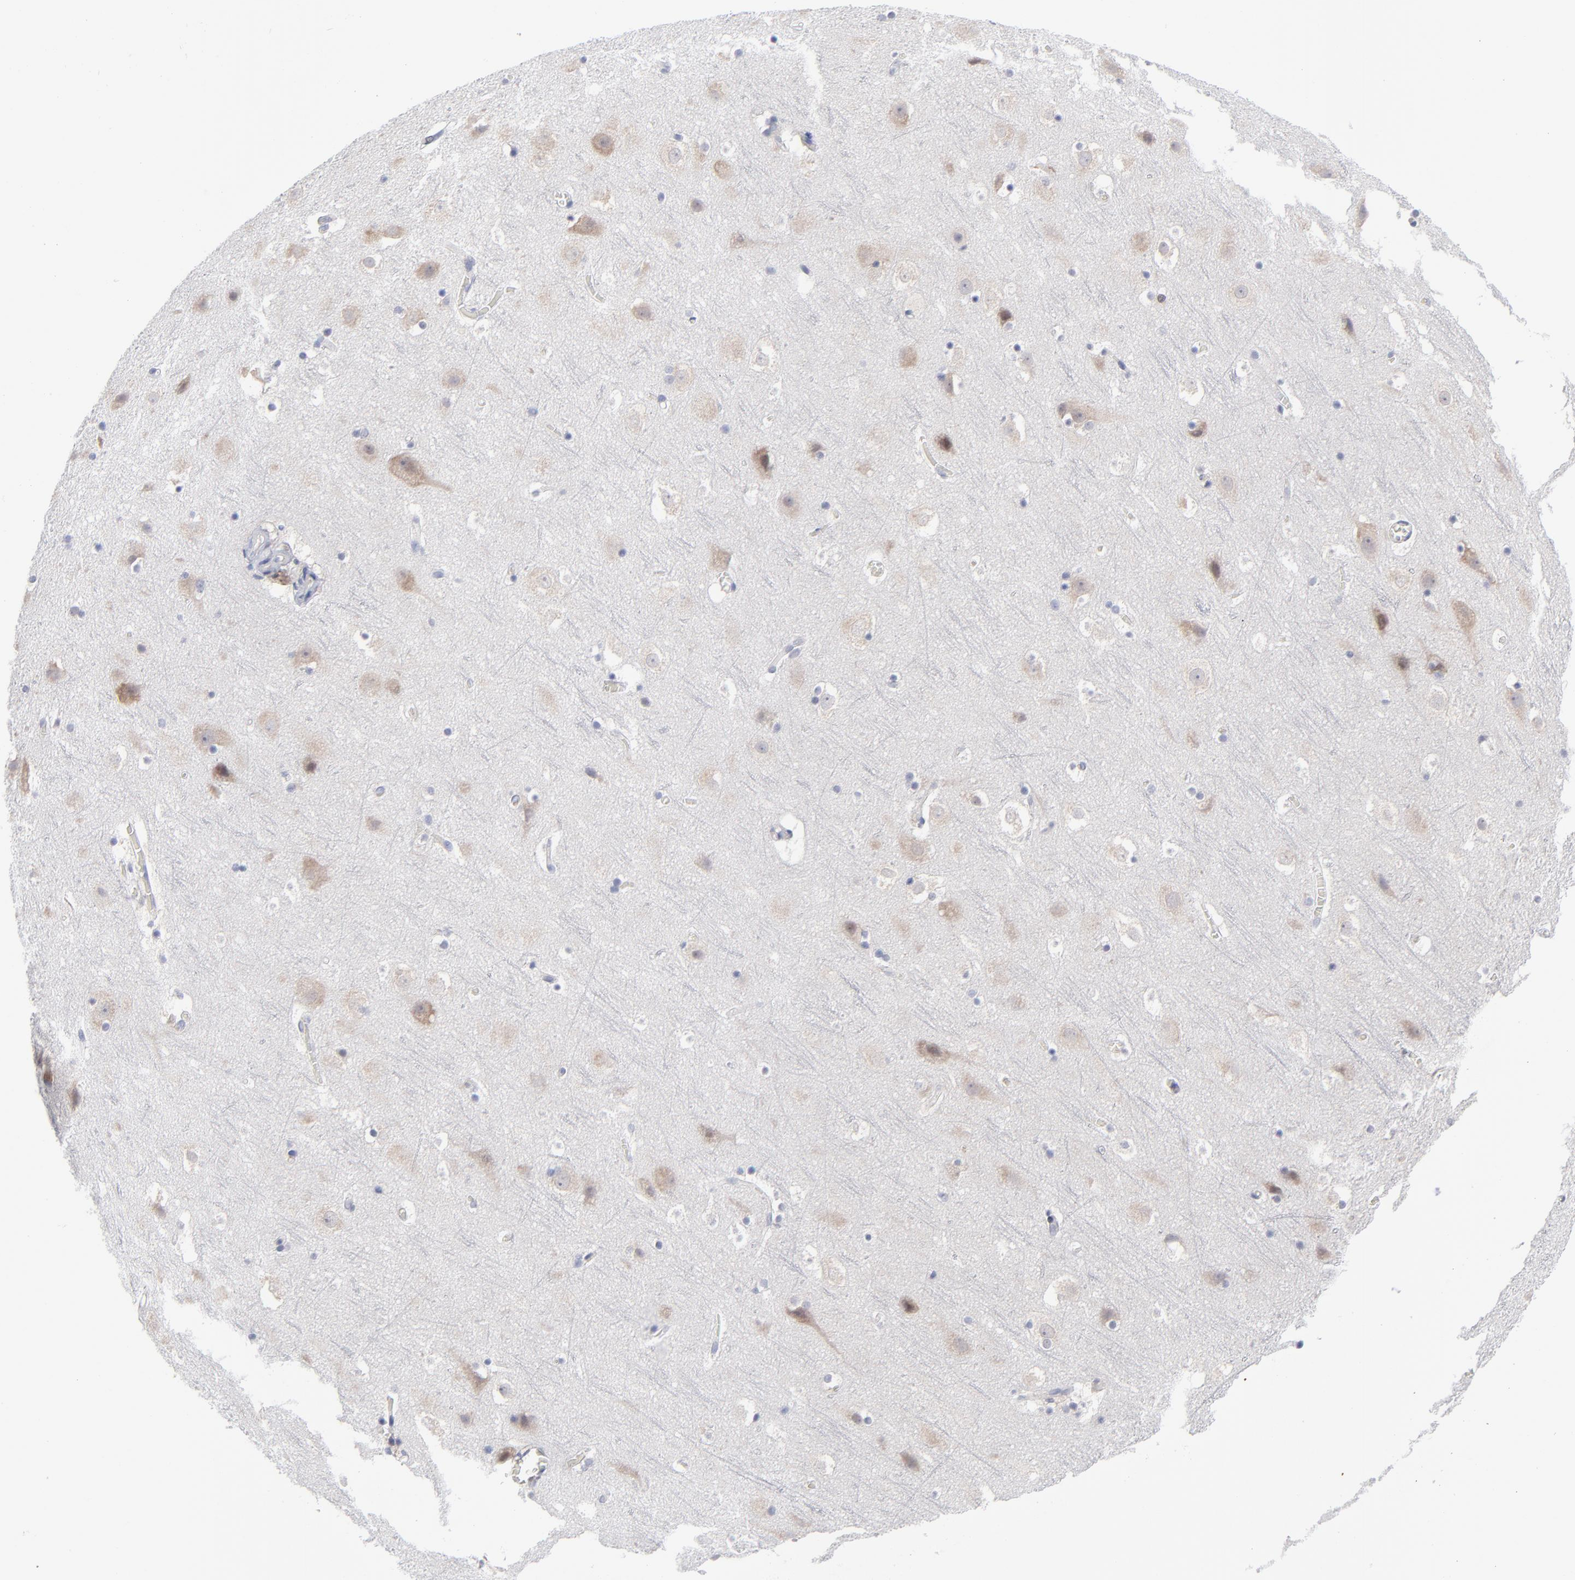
{"staining": {"intensity": "weak", "quantity": "25%-75%", "location": "cytoplasmic/membranous"}, "tissue": "cerebral cortex", "cell_type": "Endothelial cells", "image_type": "normal", "snomed": [{"axis": "morphology", "description": "Normal tissue, NOS"}, {"axis": "topography", "description": "Cerebral cortex"}], "caption": "Protein staining of benign cerebral cortex reveals weak cytoplasmic/membranous expression in approximately 25%-75% of endothelial cells.", "gene": "RPS24", "patient": {"sex": "male", "age": 45}}